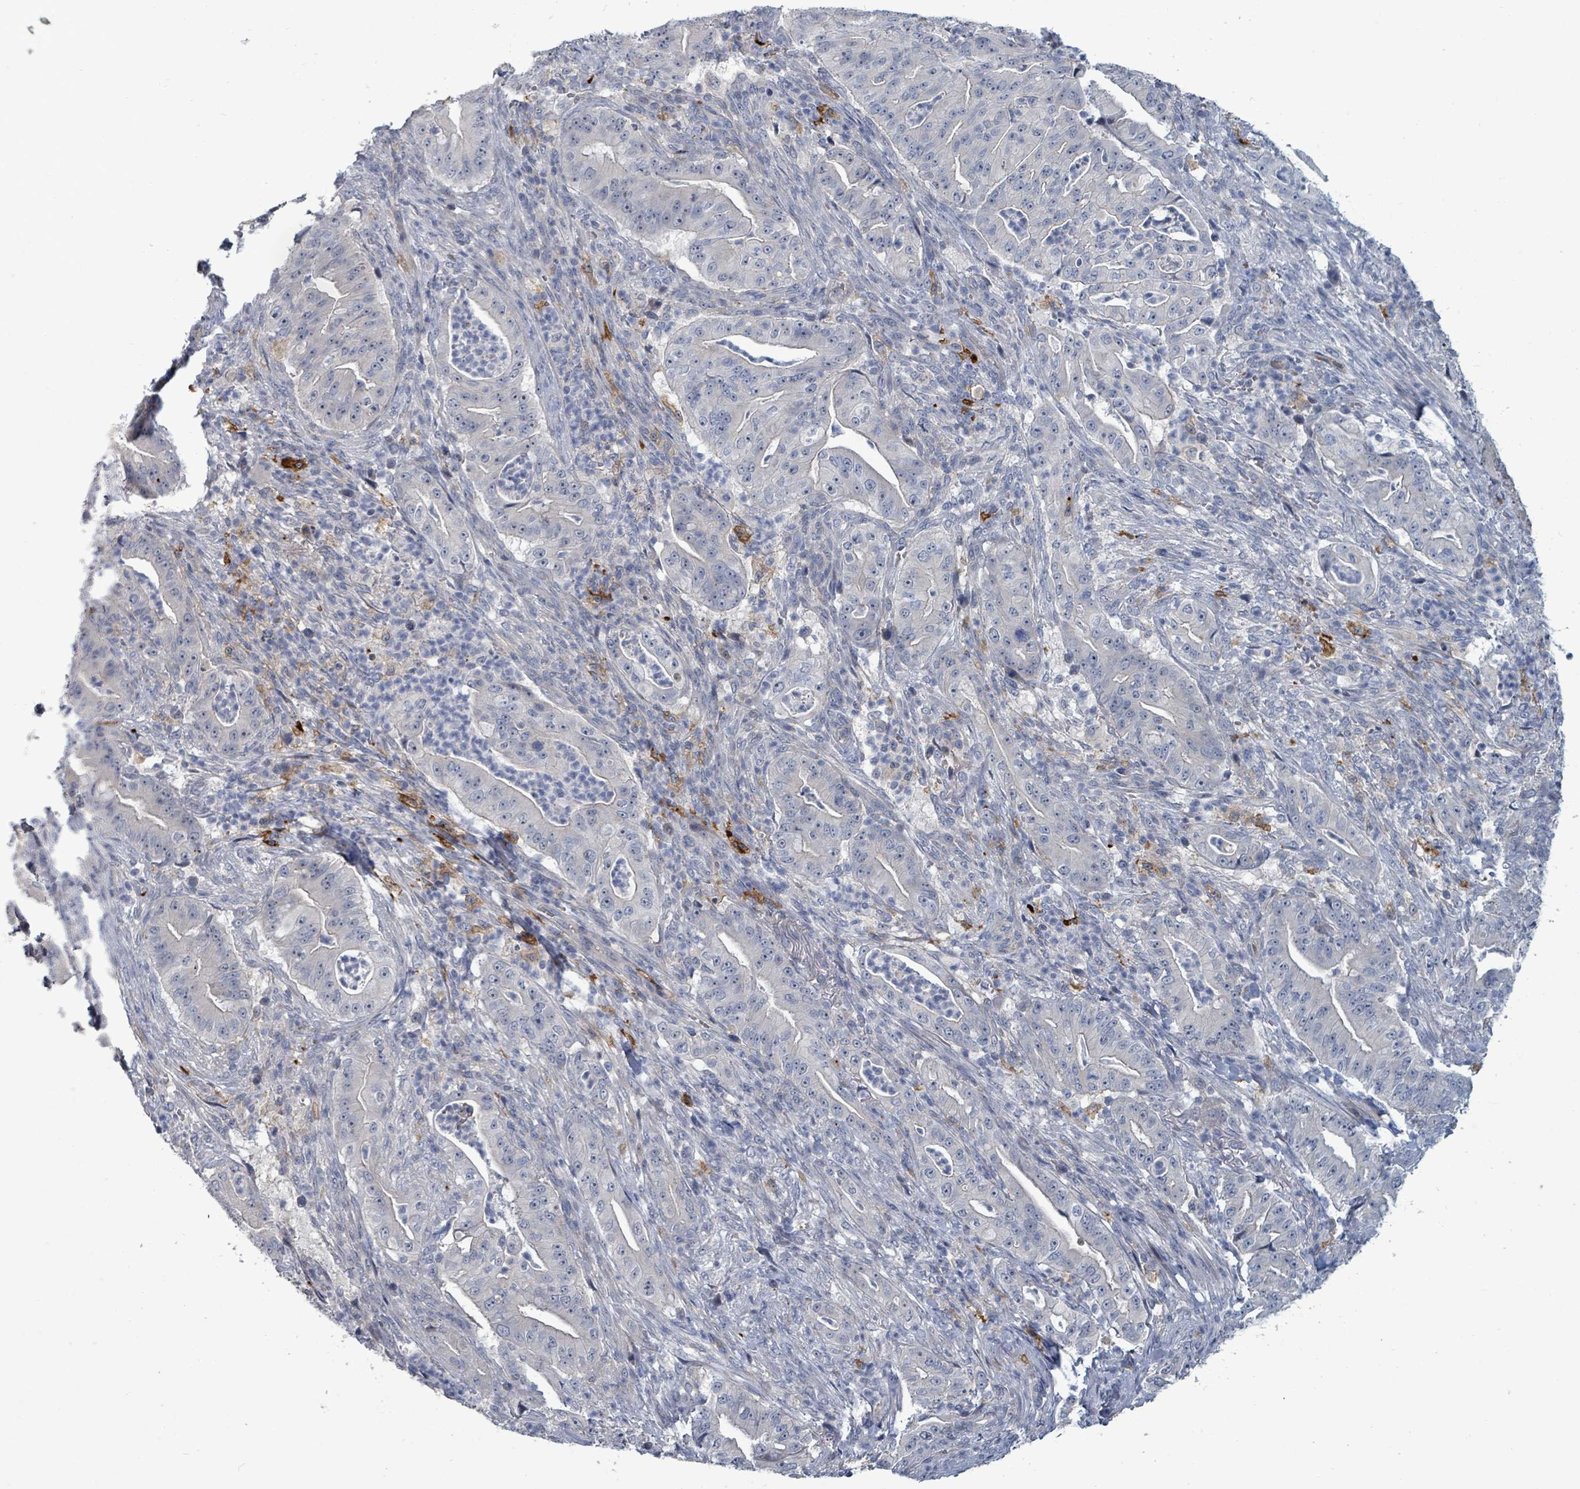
{"staining": {"intensity": "negative", "quantity": "none", "location": "none"}, "tissue": "pancreatic cancer", "cell_type": "Tumor cells", "image_type": "cancer", "snomed": [{"axis": "morphology", "description": "Adenocarcinoma, NOS"}, {"axis": "topography", "description": "Pancreas"}], "caption": "IHC histopathology image of neoplastic tissue: pancreatic cancer stained with DAB shows no significant protein staining in tumor cells.", "gene": "TRDMT1", "patient": {"sex": "male", "age": 71}}